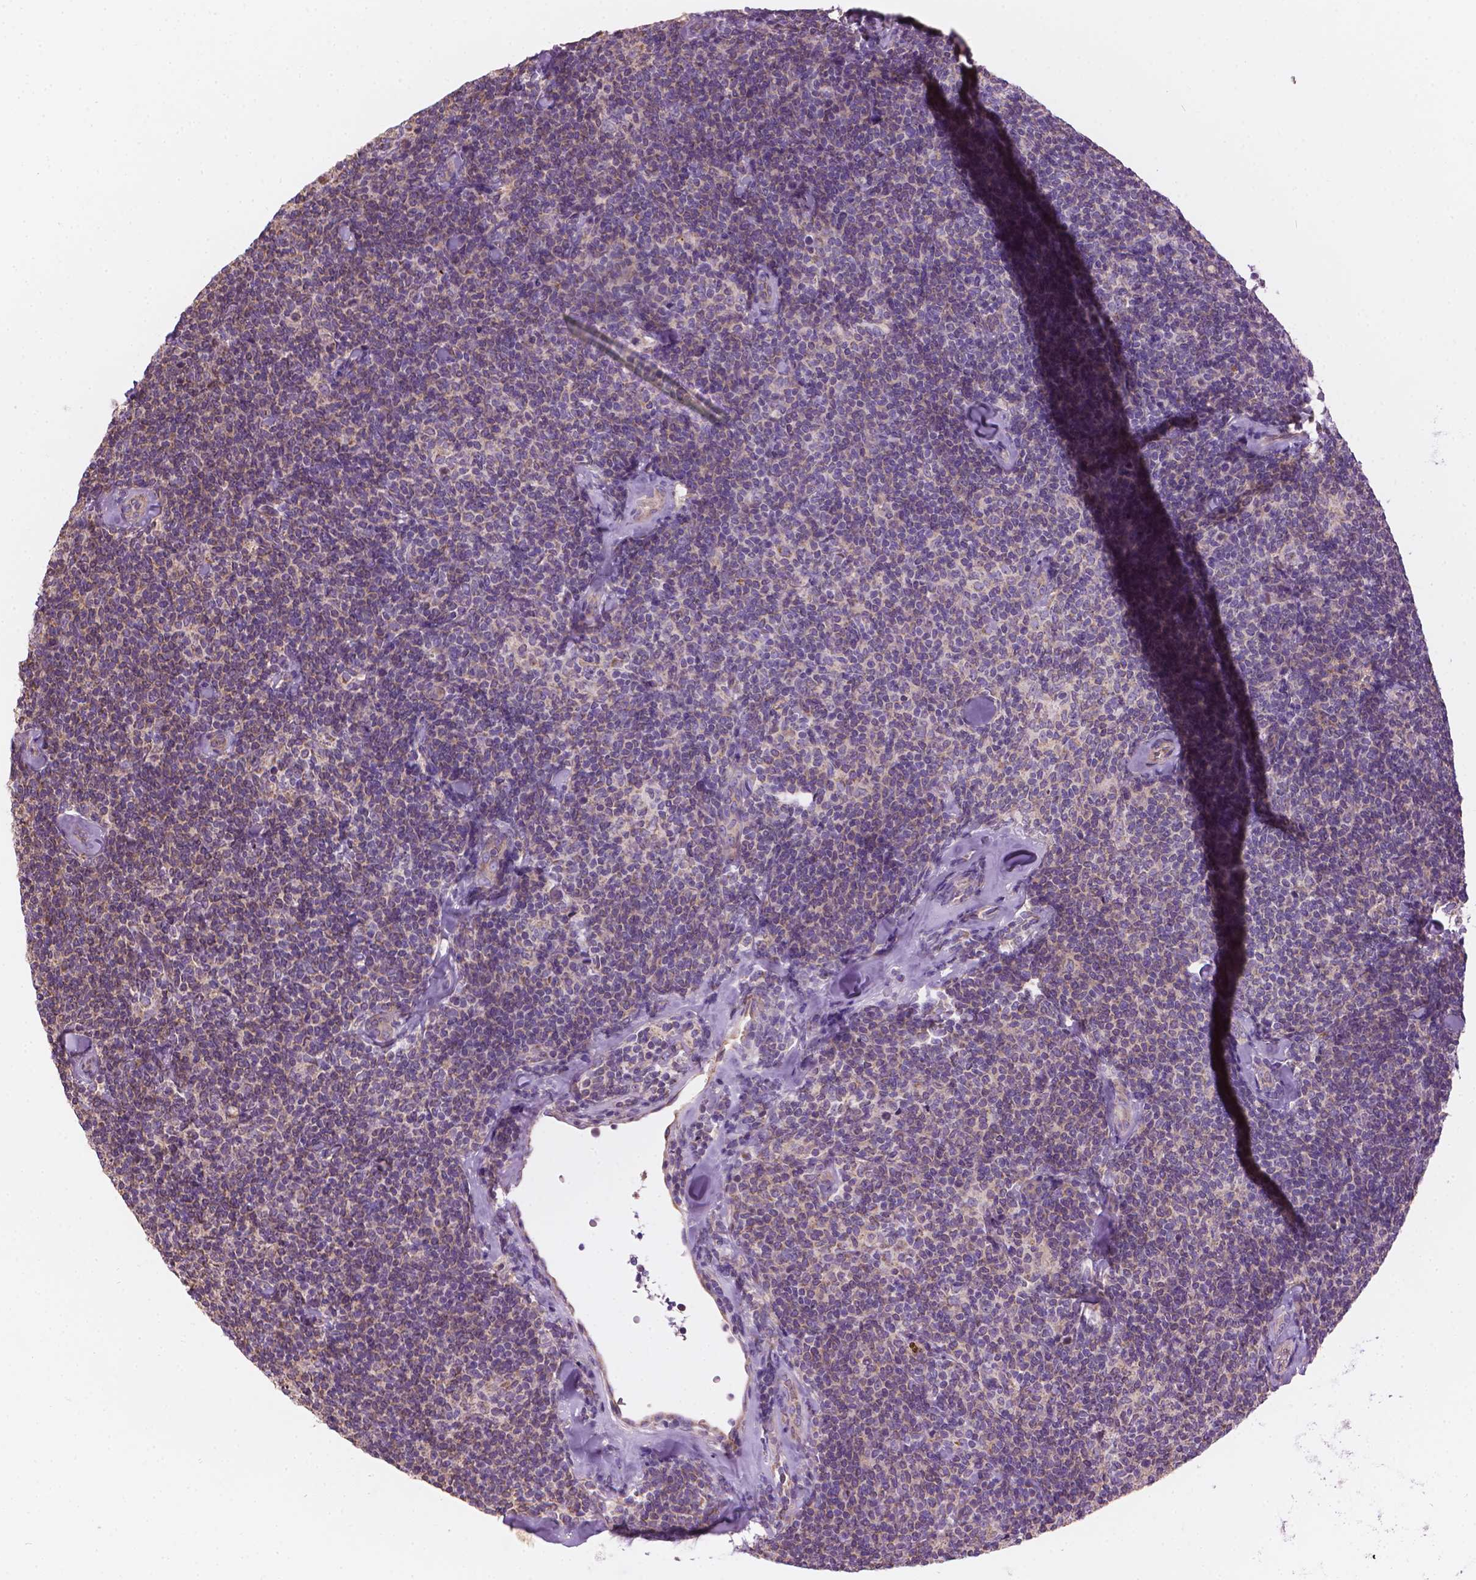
{"staining": {"intensity": "negative", "quantity": "none", "location": "none"}, "tissue": "lymphoma", "cell_type": "Tumor cells", "image_type": "cancer", "snomed": [{"axis": "morphology", "description": "Malignant lymphoma, non-Hodgkin's type, Low grade"}, {"axis": "topography", "description": "Lymph node"}], "caption": "DAB (3,3'-diaminobenzidine) immunohistochemical staining of human low-grade malignant lymphoma, non-Hodgkin's type displays no significant expression in tumor cells.", "gene": "TTC29", "patient": {"sex": "female", "age": 56}}